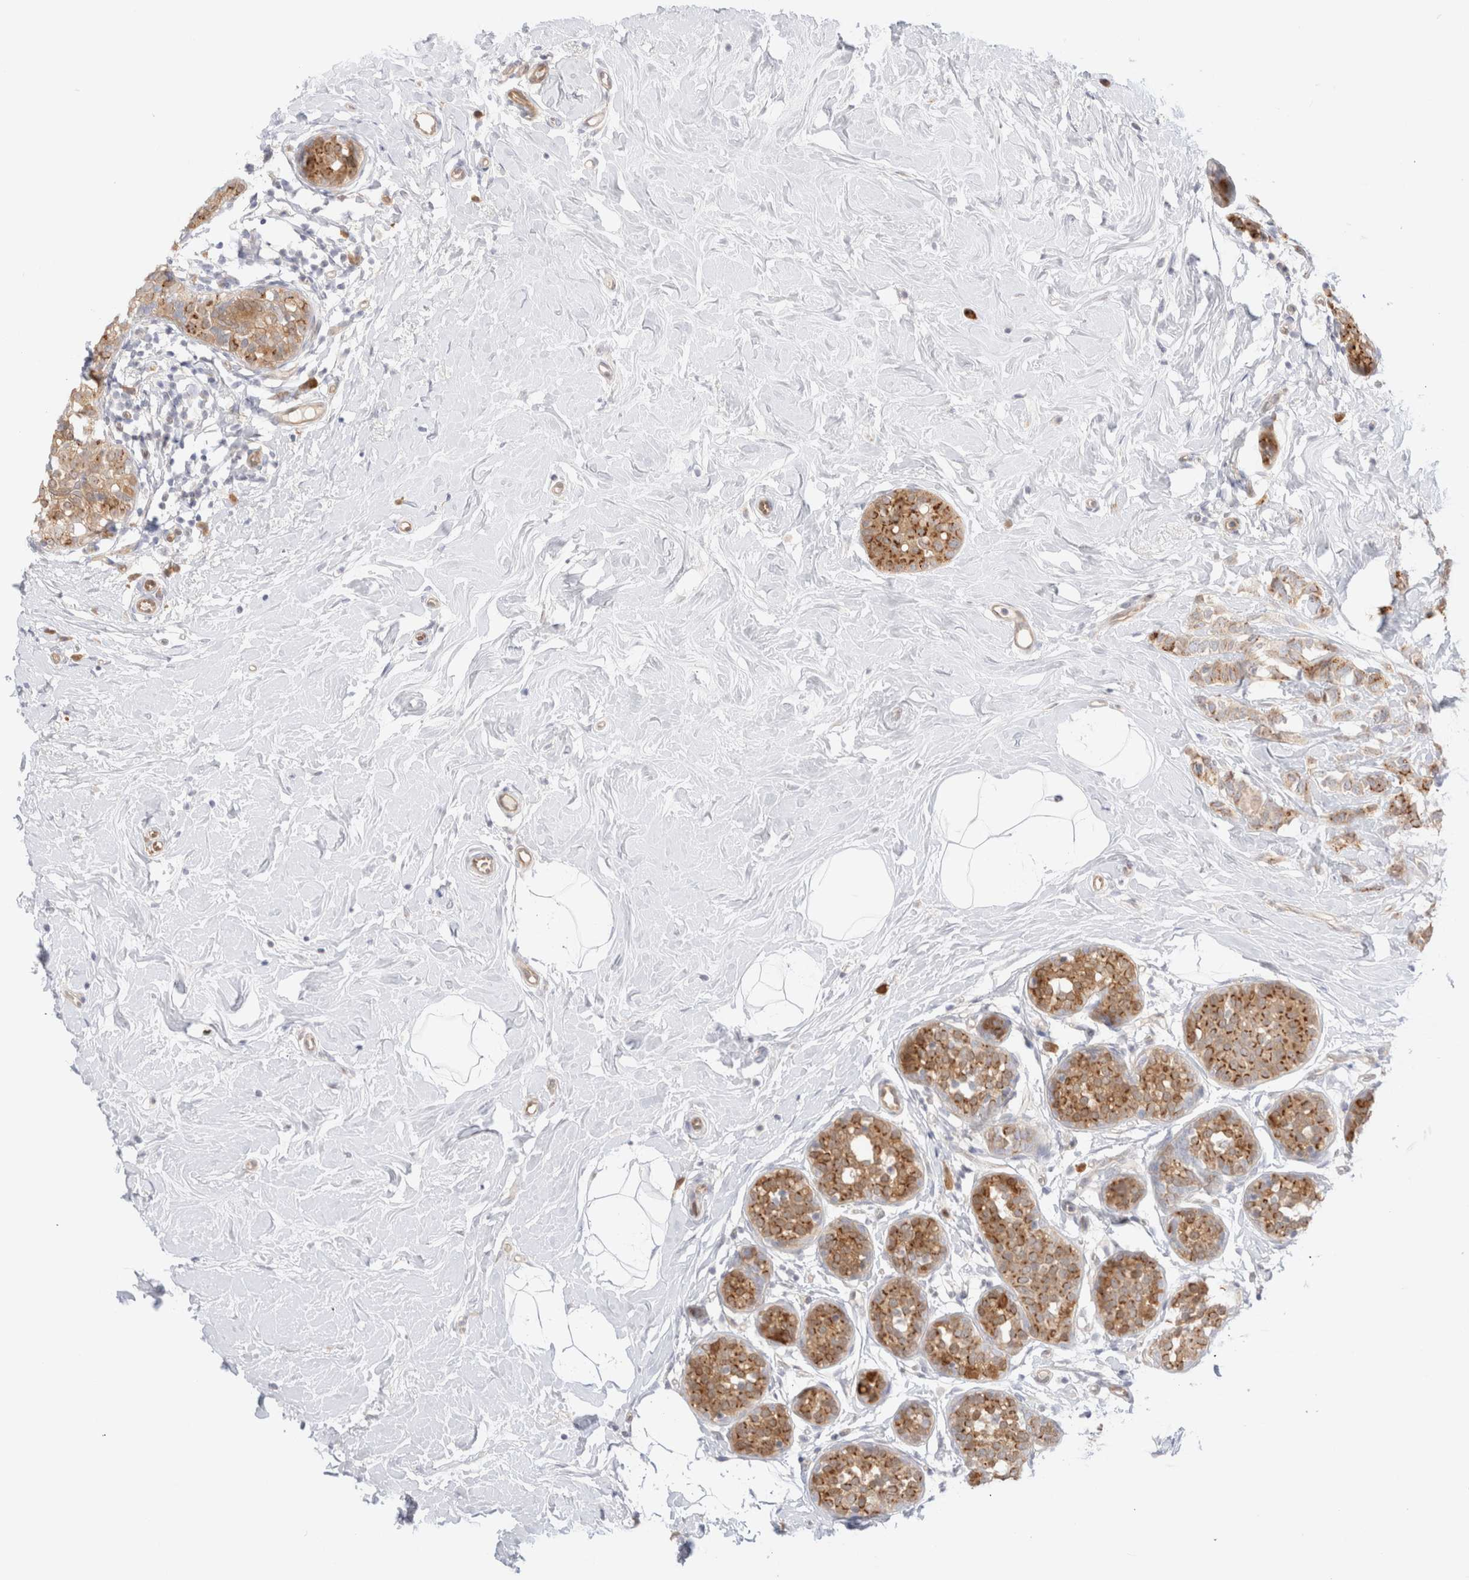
{"staining": {"intensity": "moderate", "quantity": ">75%", "location": "cytoplasmic/membranous,nuclear"}, "tissue": "breast cancer", "cell_type": "Tumor cells", "image_type": "cancer", "snomed": [{"axis": "morphology", "description": "Lobular carcinoma, in situ"}, {"axis": "morphology", "description": "Lobular carcinoma"}, {"axis": "topography", "description": "Breast"}], "caption": "A medium amount of moderate cytoplasmic/membranous and nuclear expression is appreciated in about >75% of tumor cells in breast cancer tissue. (DAB (3,3'-diaminobenzidine) IHC with brightfield microscopy, high magnification).", "gene": "EFCAB13", "patient": {"sex": "female", "age": 41}}